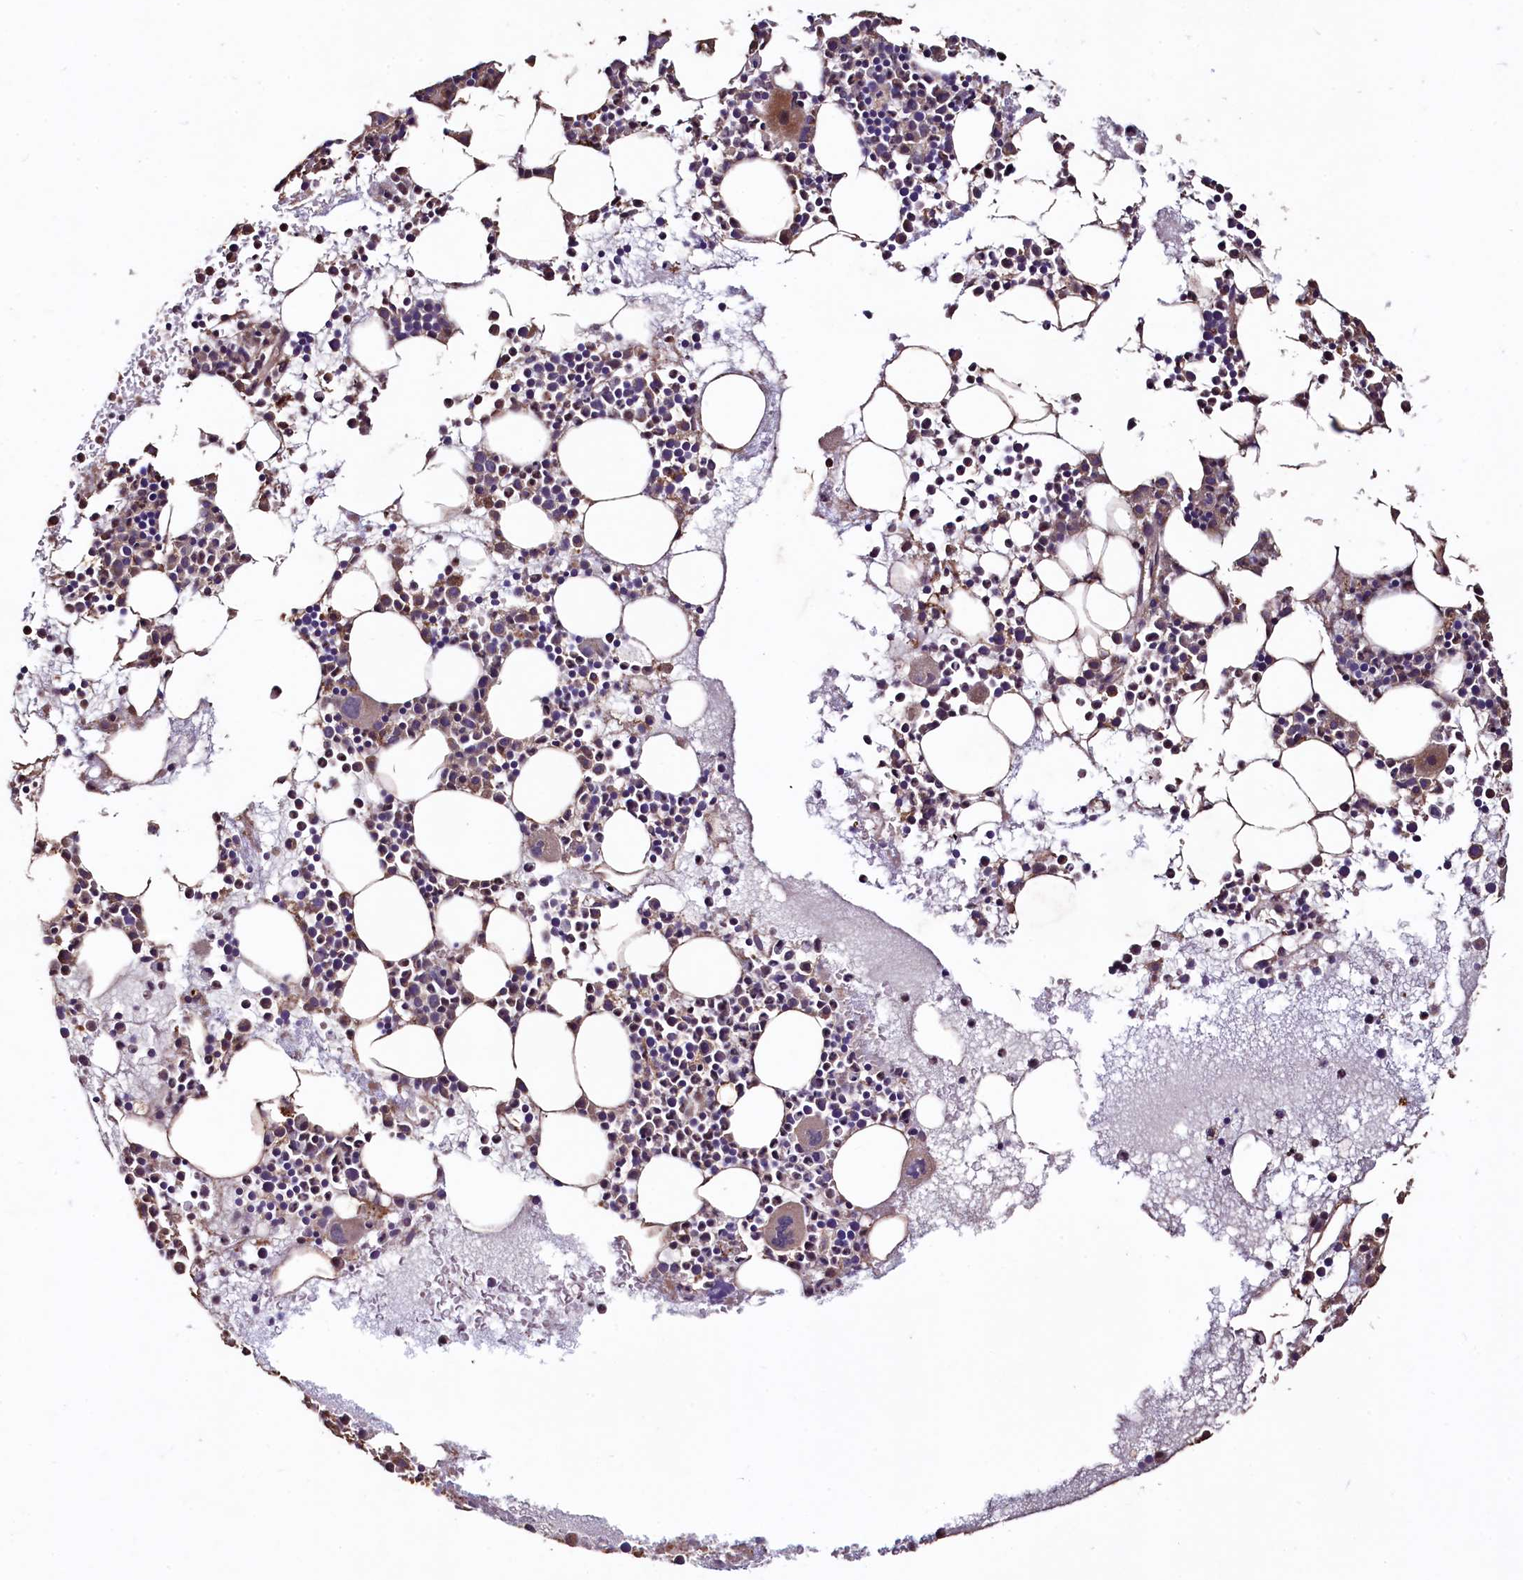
{"staining": {"intensity": "moderate", "quantity": "25%-75%", "location": "cytoplasmic/membranous"}, "tissue": "bone marrow", "cell_type": "Hematopoietic cells", "image_type": "normal", "snomed": [{"axis": "morphology", "description": "Normal tissue, NOS"}, {"axis": "topography", "description": "Bone marrow"}], "caption": "Protein expression by immunohistochemistry (IHC) demonstrates moderate cytoplasmic/membranous expression in approximately 25%-75% of hematopoietic cells in benign bone marrow.", "gene": "TMEM98", "patient": {"sex": "female", "age": 76}}